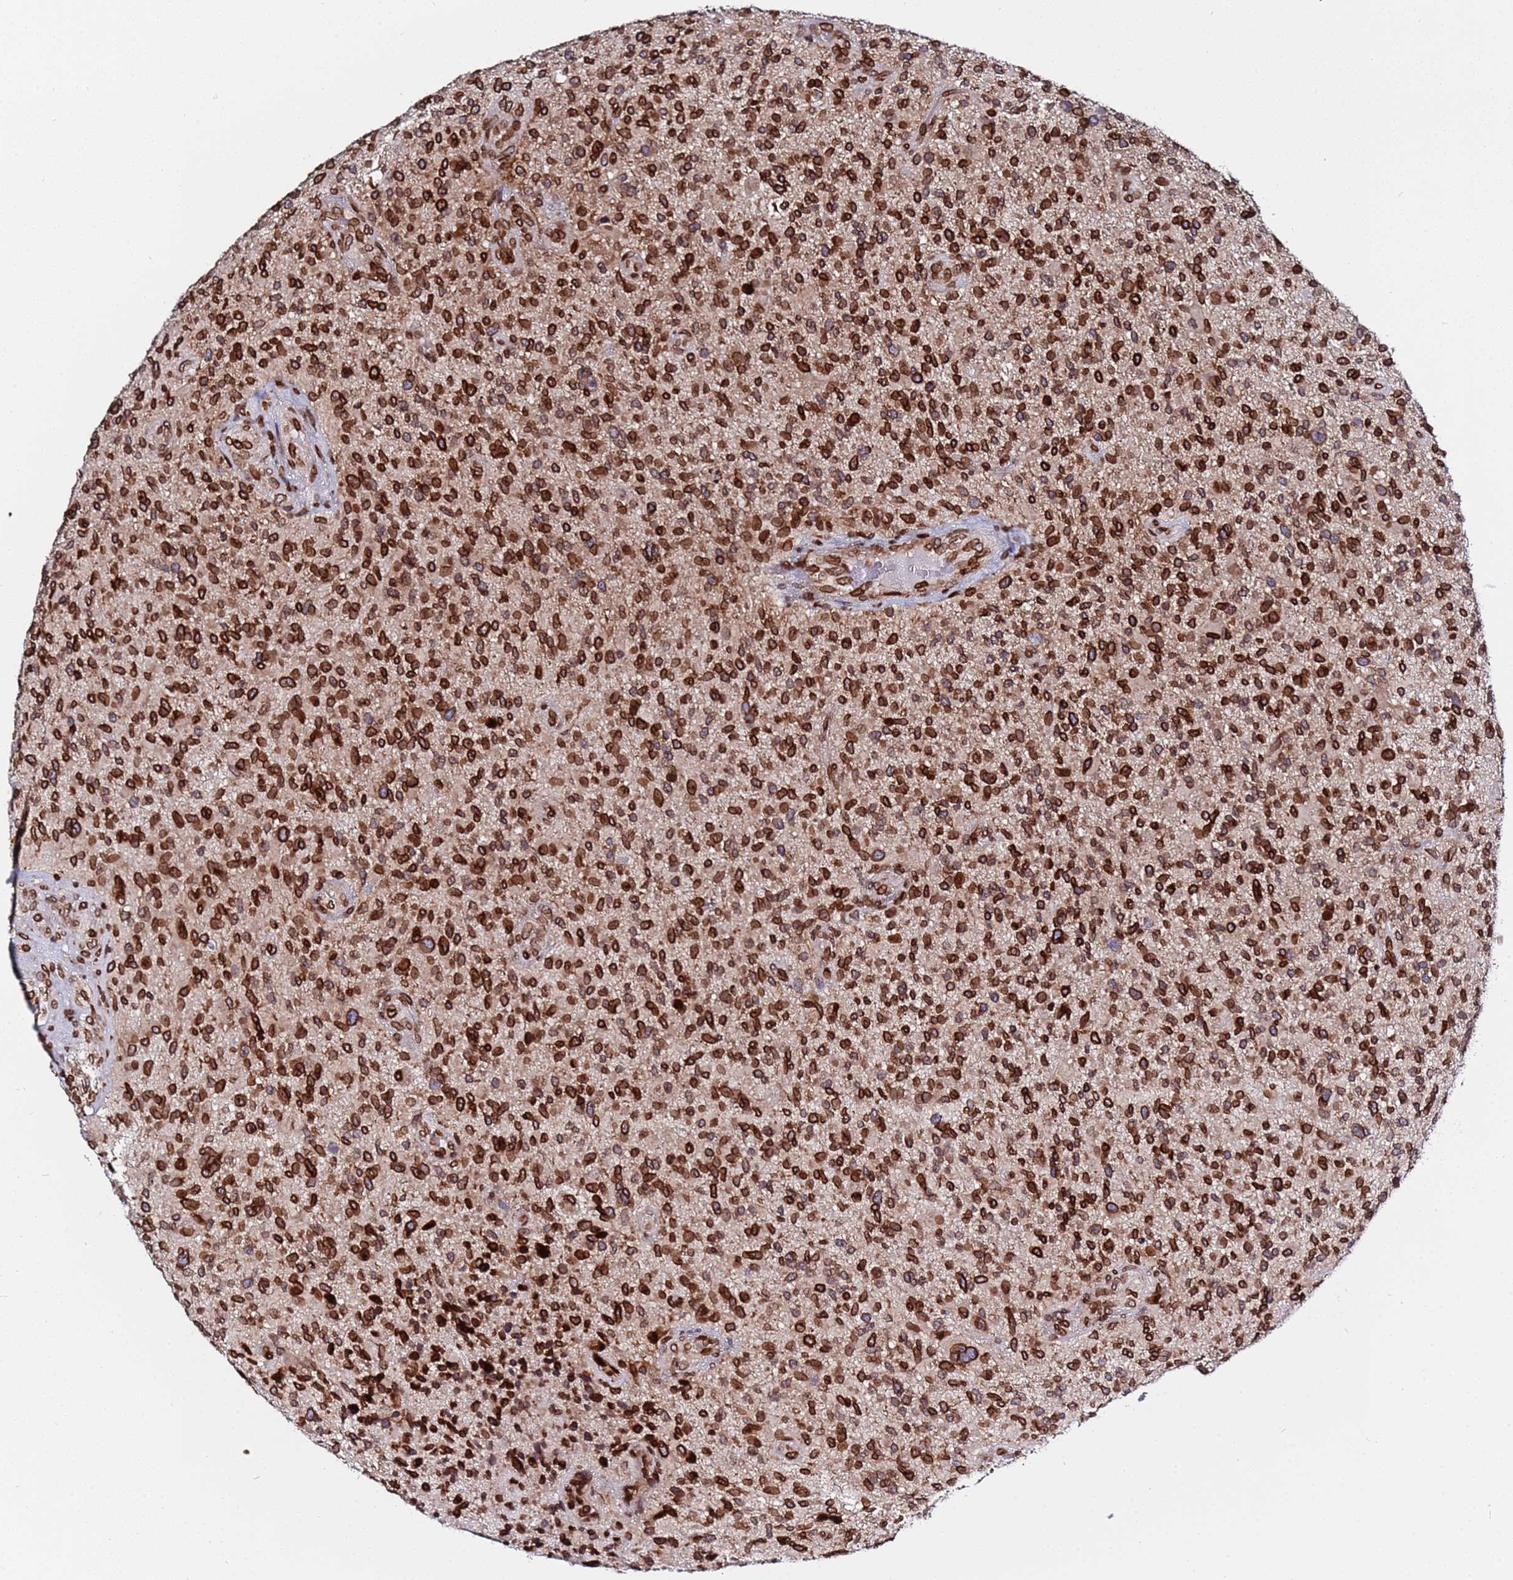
{"staining": {"intensity": "strong", "quantity": ">75%", "location": "cytoplasmic/membranous,nuclear"}, "tissue": "glioma", "cell_type": "Tumor cells", "image_type": "cancer", "snomed": [{"axis": "morphology", "description": "Glioma, malignant, High grade"}, {"axis": "topography", "description": "Brain"}], "caption": "Strong cytoplasmic/membranous and nuclear positivity is present in approximately >75% of tumor cells in glioma.", "gene": "TOR1AIP1", "patient": {"sex": "male", "age": 47}}